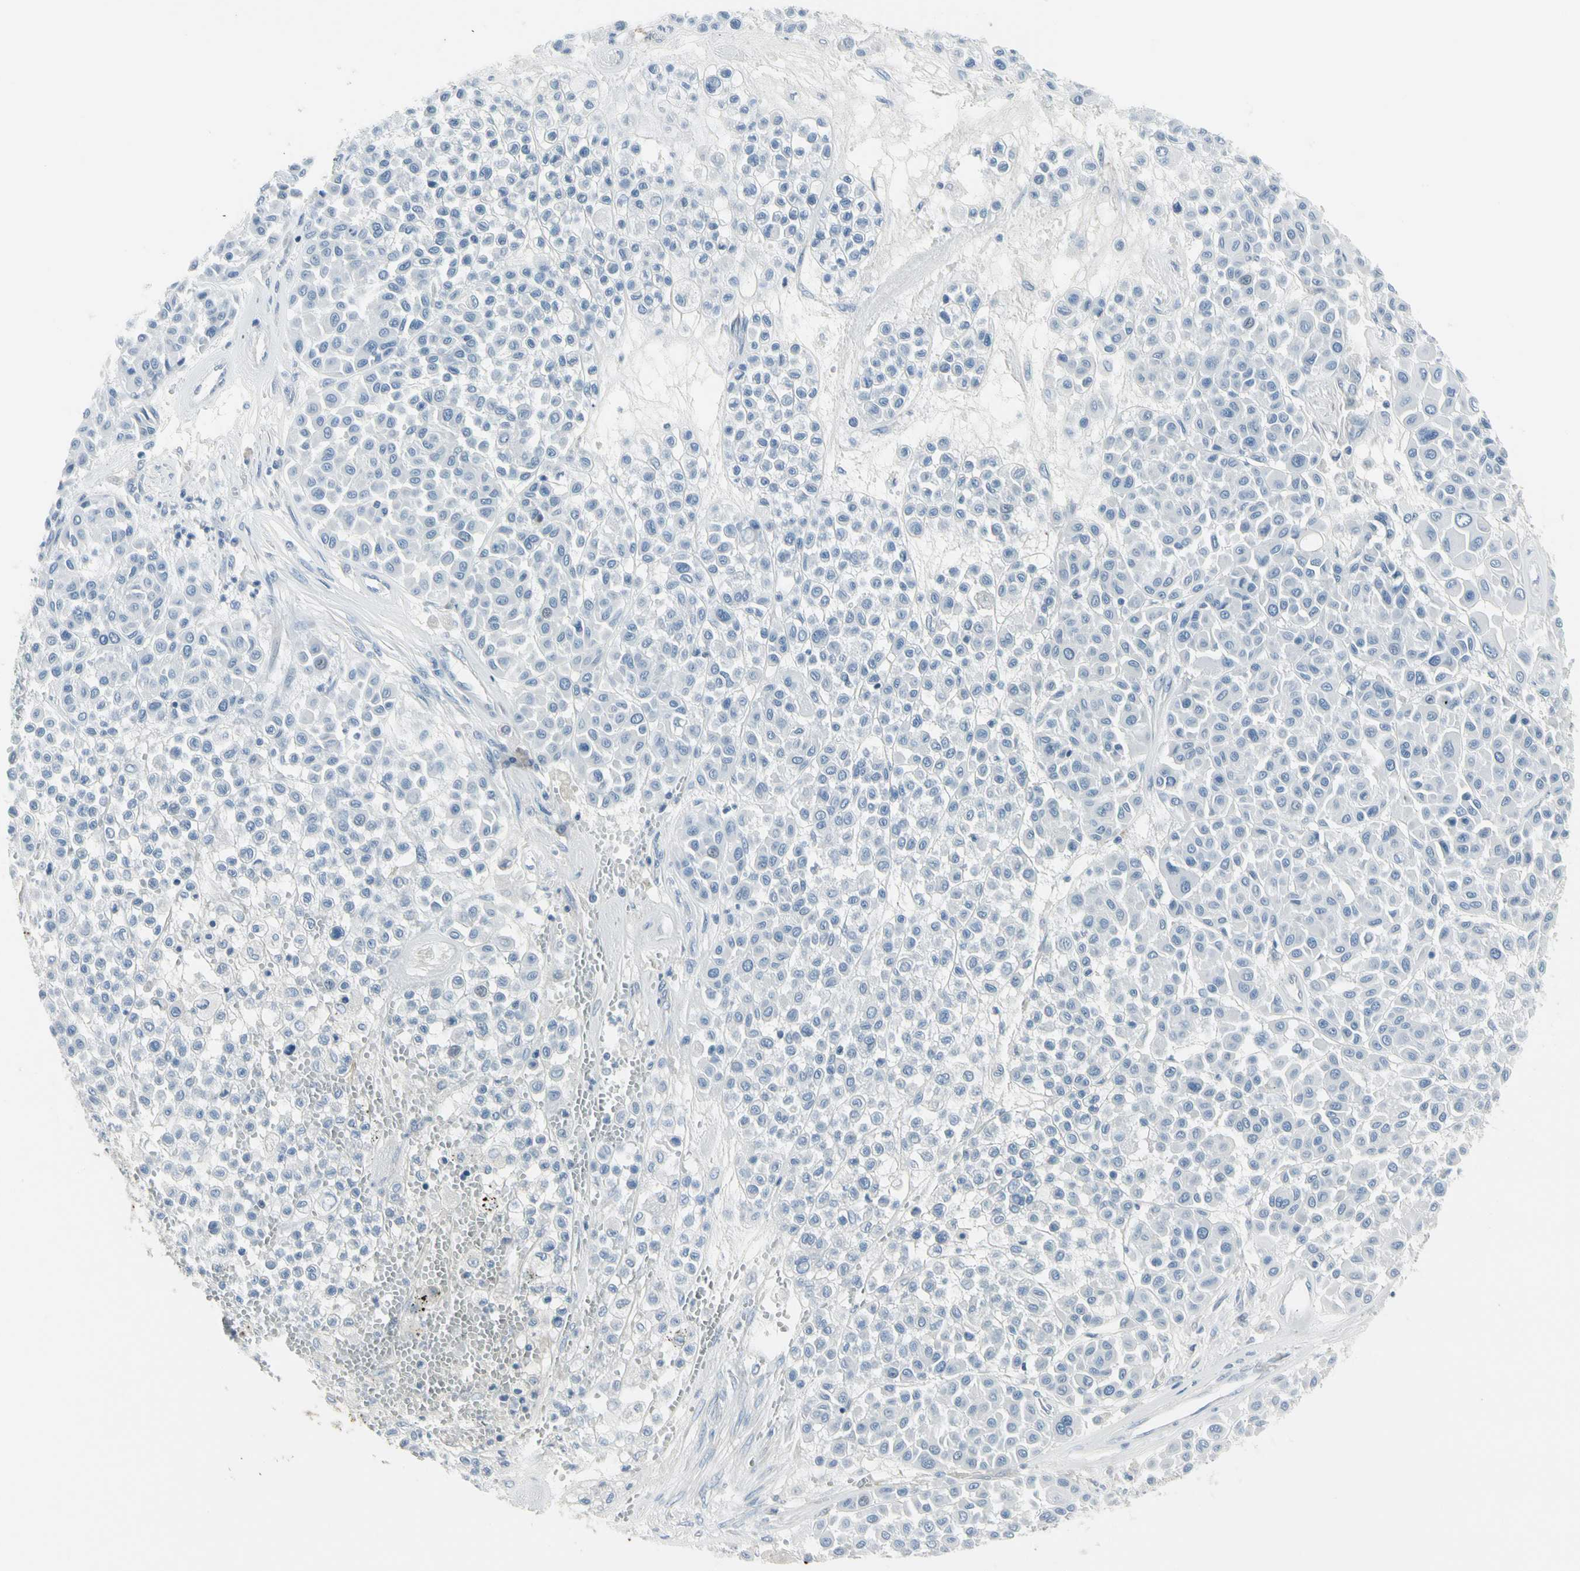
{"staining": {"intensity": "negative", "quantity": "none", "location": "none"}, "tissue": "melanoma", "cell_type": "Tumor cells", "image_type": "cancer", "snomed": [{"axis": "morphology", "description": "Malignant melanoma, Metastatic site"}, {"axis": "topography", "description": "Soft tissue"}], "caption": "The histopathology image demonstrates no significant expression in tumor cells of melanoma.", "gene": "PIGR", "patient": {"sex": "male", "age": 41}}